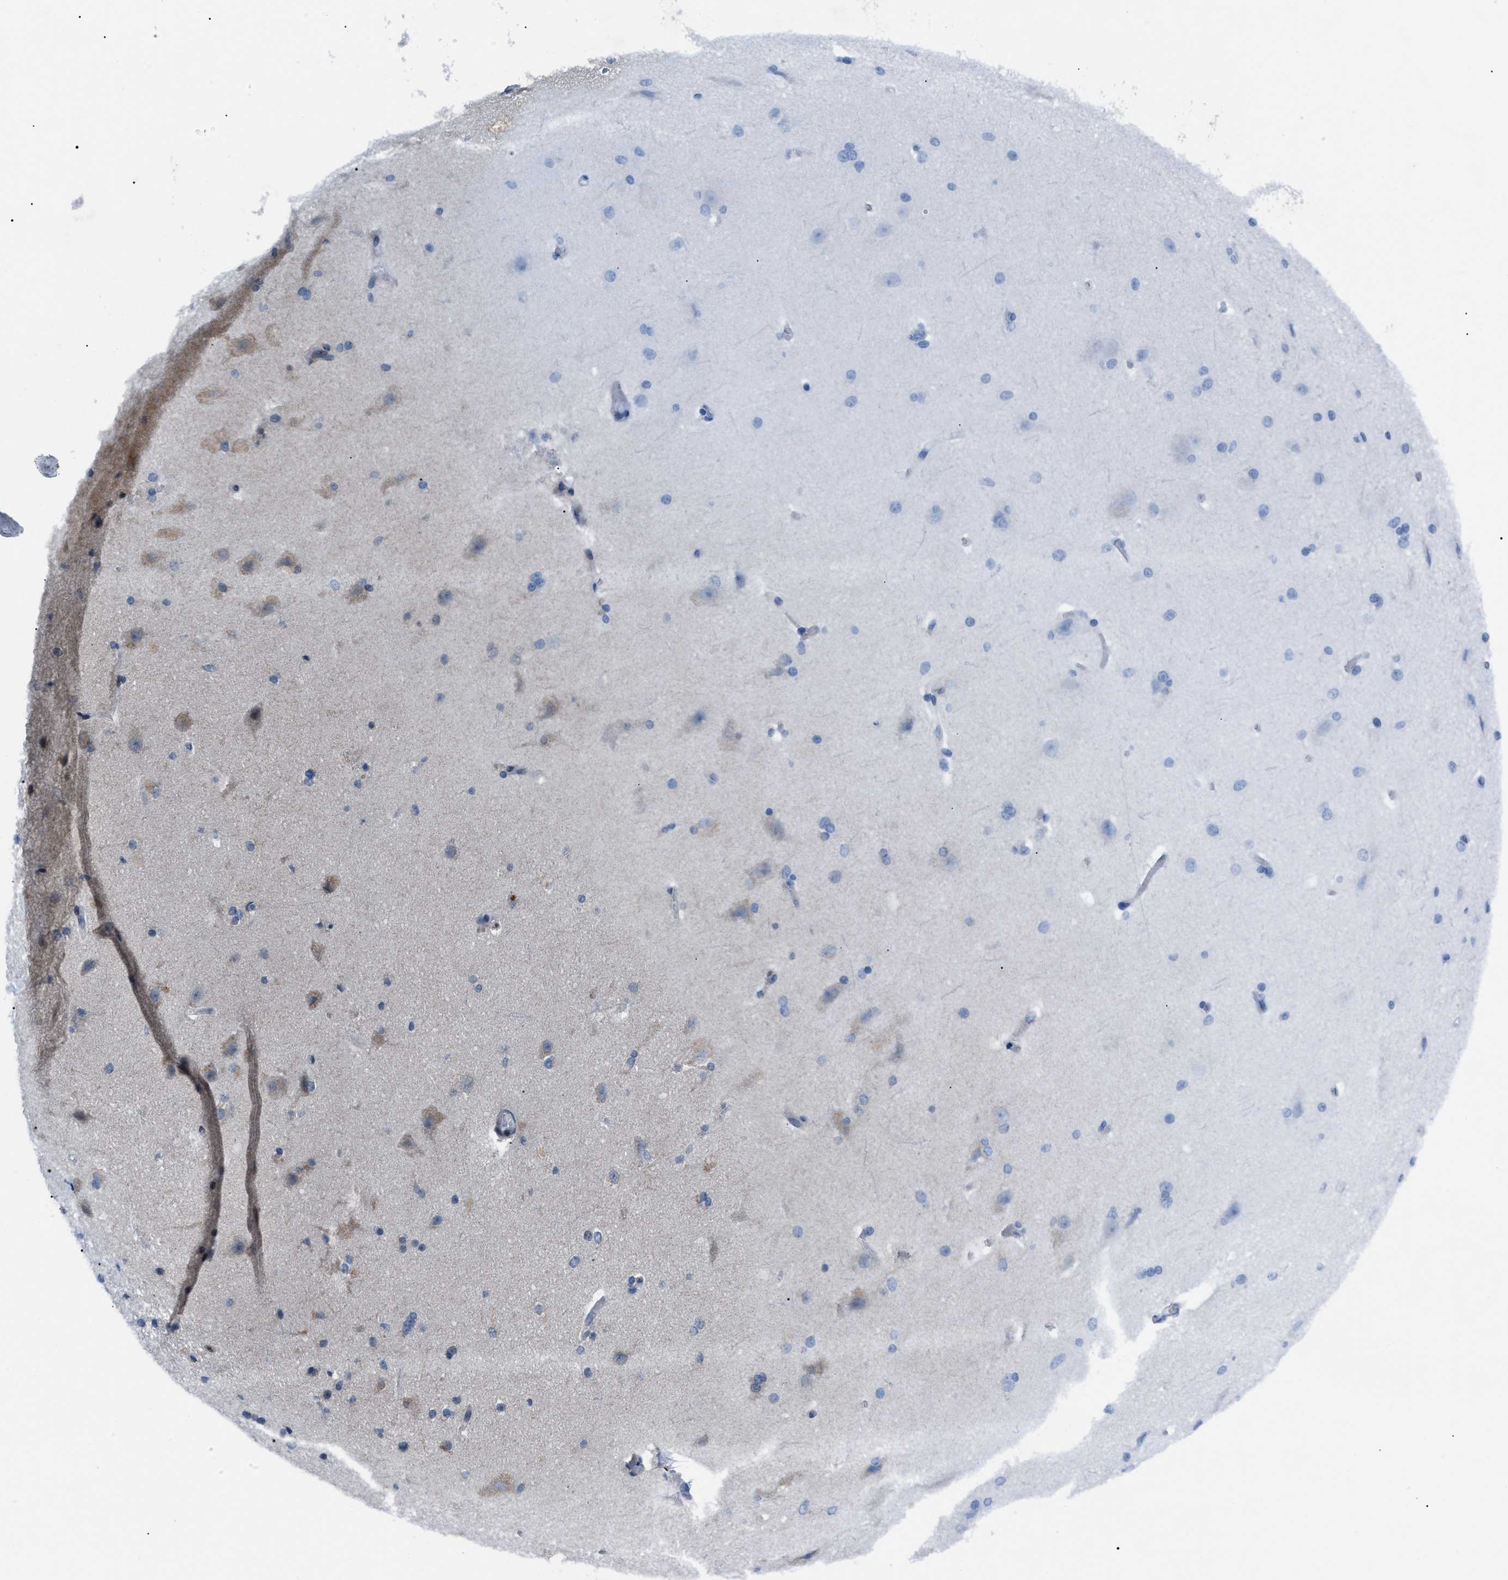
{"staining": {"intensity": "weak", "quantity": "<25%", "location": "nuclear"}, "tissue": "cerebral cortex", "cell_type": "Endothelial cells", "image_type": "normal", "snomed": [{"axis": "morphology", "description": "Normal tissue, NOS"}, {"axis": "topography", "description": "Cerebral cortex"}, {"axis": "topography", "description": "Hippocampus"}], "caption": "Unremarkable cerebral cortex was stained to show a protein in brown. There is no significant positivity in endothelial cells.", "gene": "LRRC14", "patient": {"sex": "female", "age": 19}}